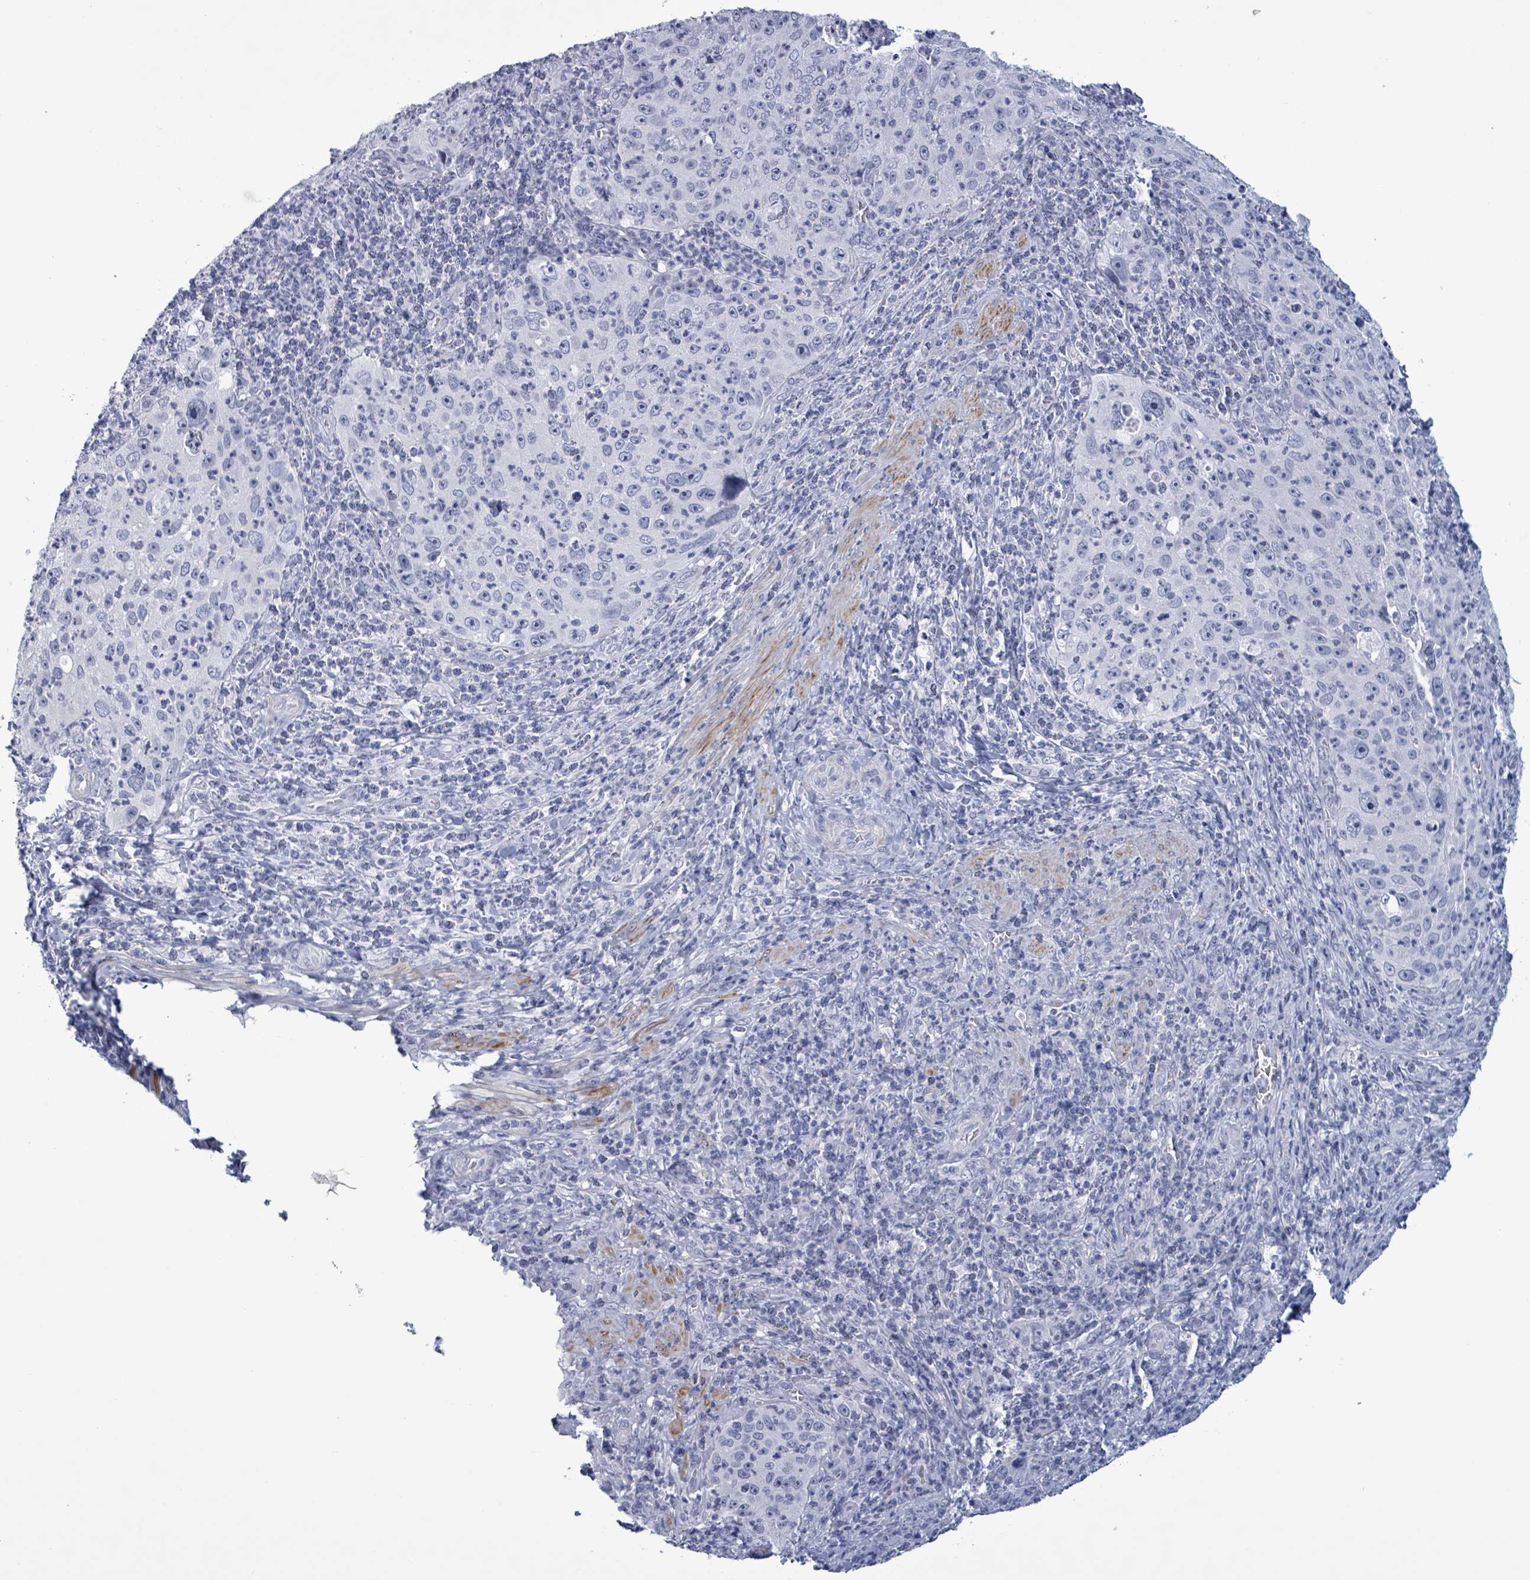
{"staining": {"intensity": "negative", "quantity": "none", "location": "none"}, "tissue": "cervical cancer", "cell_type": "Tumor cells", "image_type": "cancer", "snomed": [{"axis": "morphology", "description": "Squamous cell carcinoma, NOS"}, {"axis": "topography", "description": "Cervix"}], "caption": "A photomicrograph of cervical cancer (squamous cell carcinoma) stained for a protein reveals no brown staining in tumor cells. (Stains: DAB IHC with hematoxylin counter stain, Microscopy: brightfield microscopy at high magnification).", "gene": "ZNF771", "patient": {"sex": "female", "age": 30}}